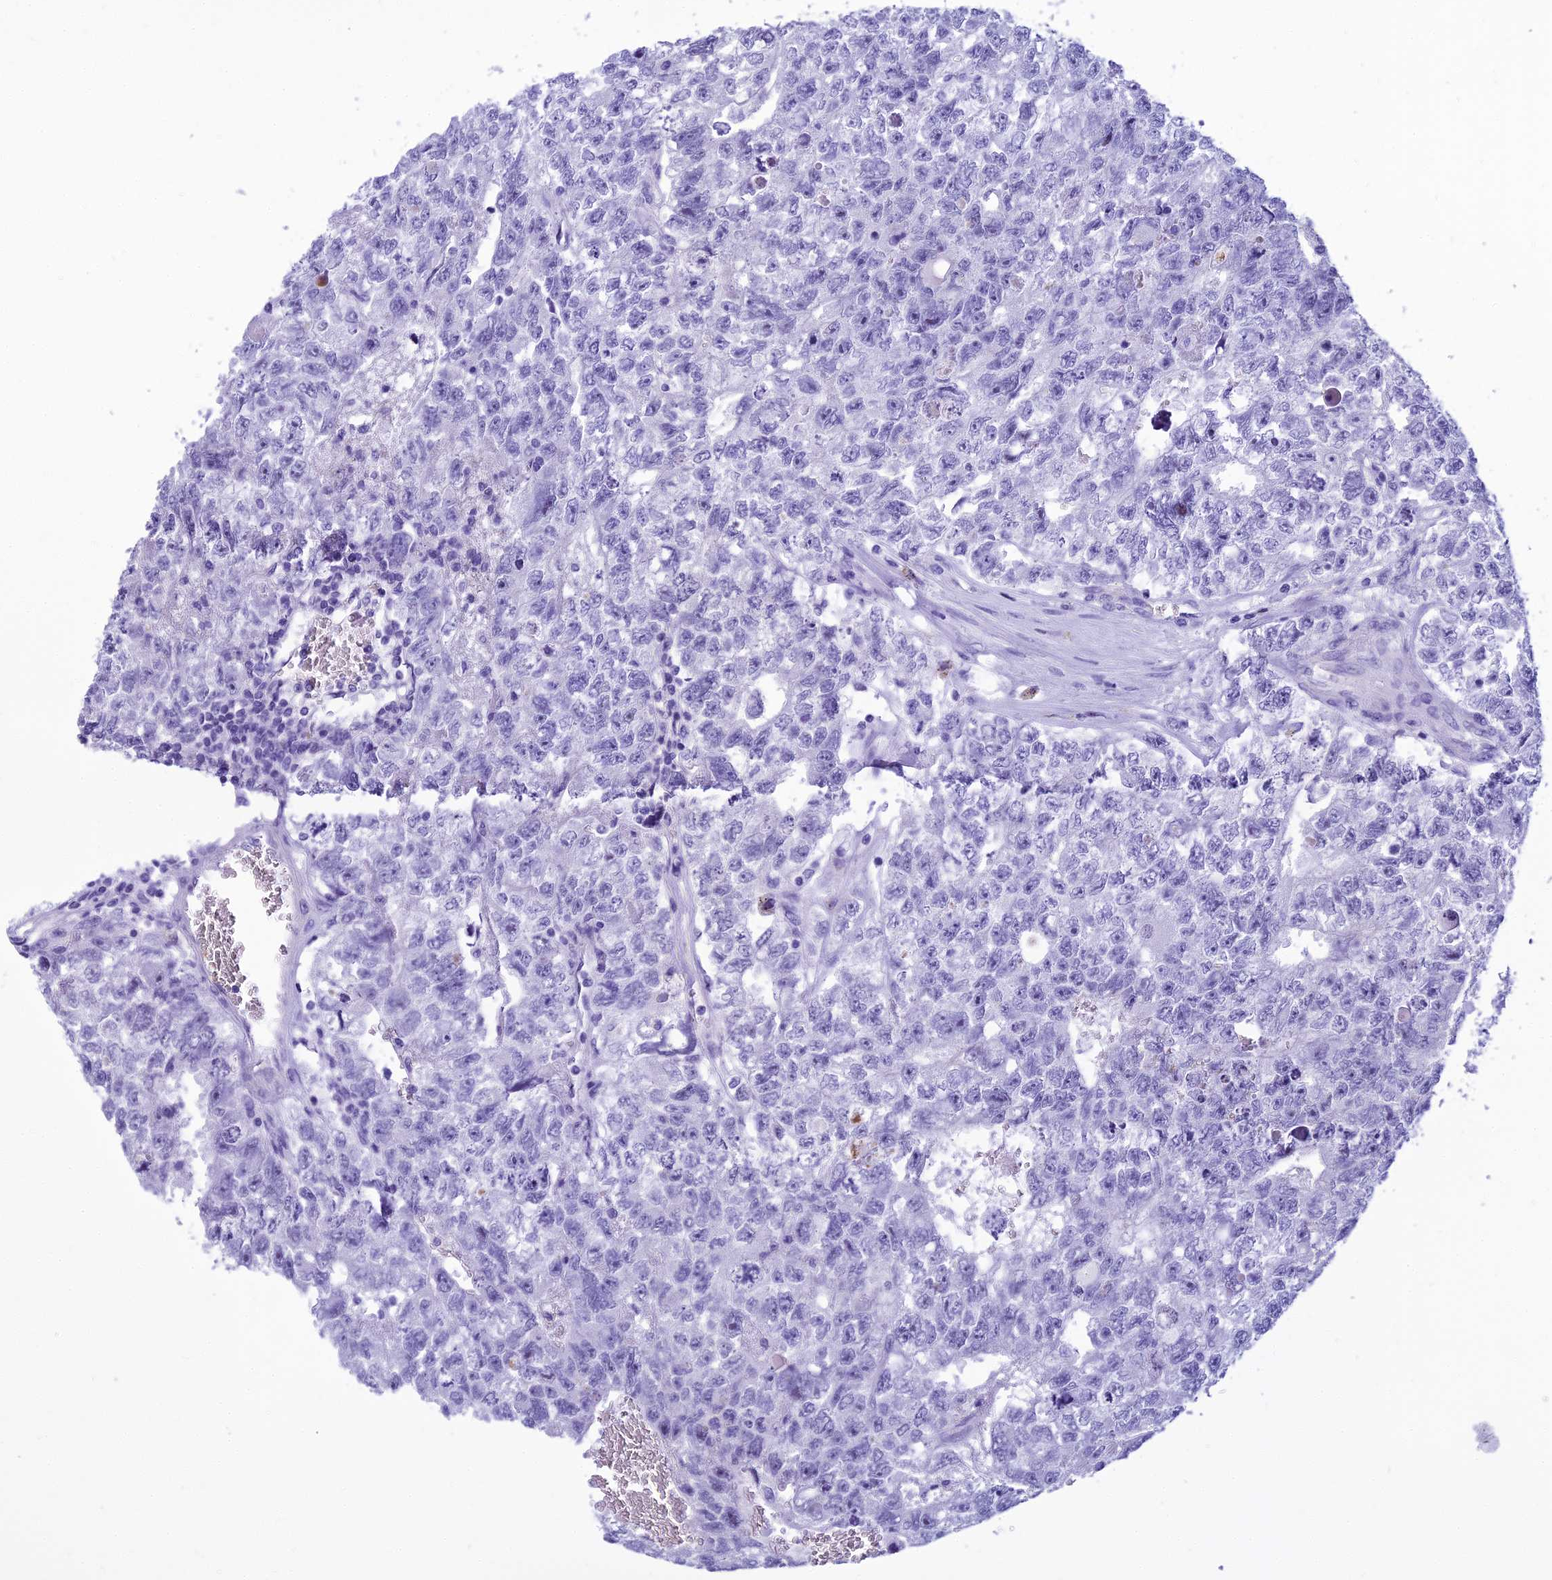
{"staining": {"intensity": "negative", "quantity": "none", "location": "none"}, "tissue": "testis cancer", "cell_type": "Tumor cells", "image_type": "cancer", "snomed": [{"axis": "morphology", "description": "Carcinoma, Embryonal, NOS"}, {"axis": "topography", "description": "Testis"}], "caption": "An immunohistochemistry (IHC) histopathology image of testis cancer is shown. There is no staining in tumor cells of testis cancer. (Stains: DAB immunohistochemistry (IHC) with hematoxylin counter stain, Microscopy: brightfield microscopy at high magnification).", "gene": "KCTD14", "patient": {"sex": "male", "age": 26}}